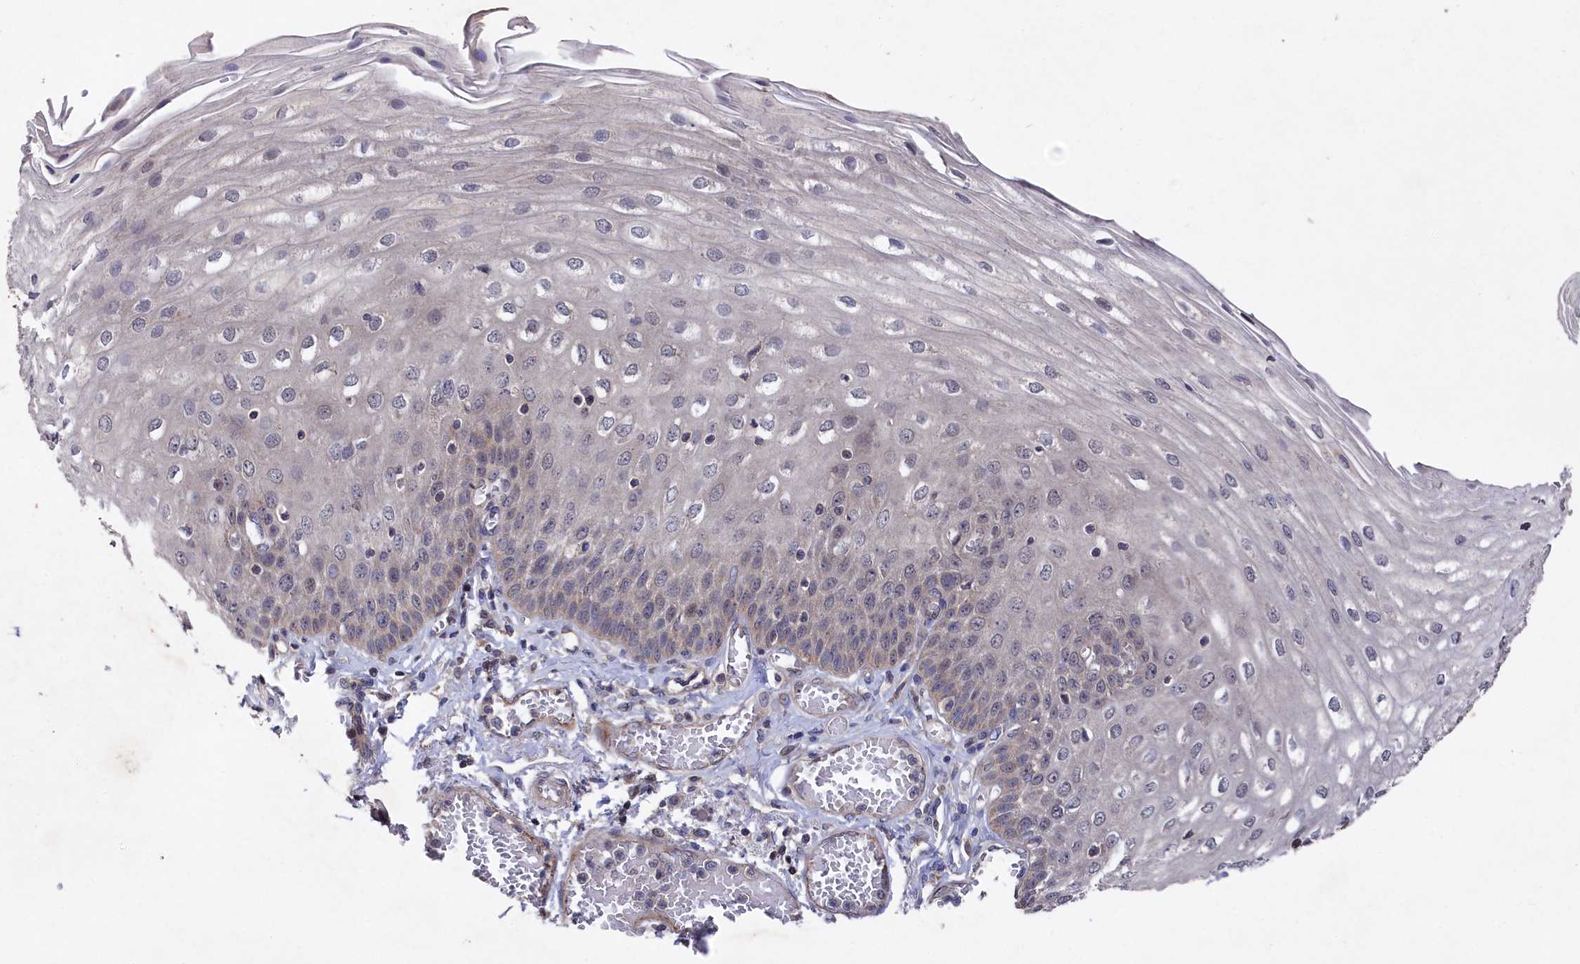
{"staining": {"intensity": "moderate", "quantity": "<25%", "location": "cytoplasmic/membranous"}, "tissue": "esophagus", "cell_type": "Squamous epithelial cells", "image_type": "normal", "snomed": [{"axis": "morphology", "description": "Normal tissue, NOS"}, {"axis": "topography", "description": "Esophagus"}], "caption": "DAB immunohistochemical staining of normal human esophagus demonstrates moderate cytoplasmic/membranous protein staining in about <25% of squamous epithelial cells. (DAB IHC, brown staining for protein, blue staining for nuclei).", "gene": "SUPV3L1", "patient": {"sex": "male", "age": 81}}